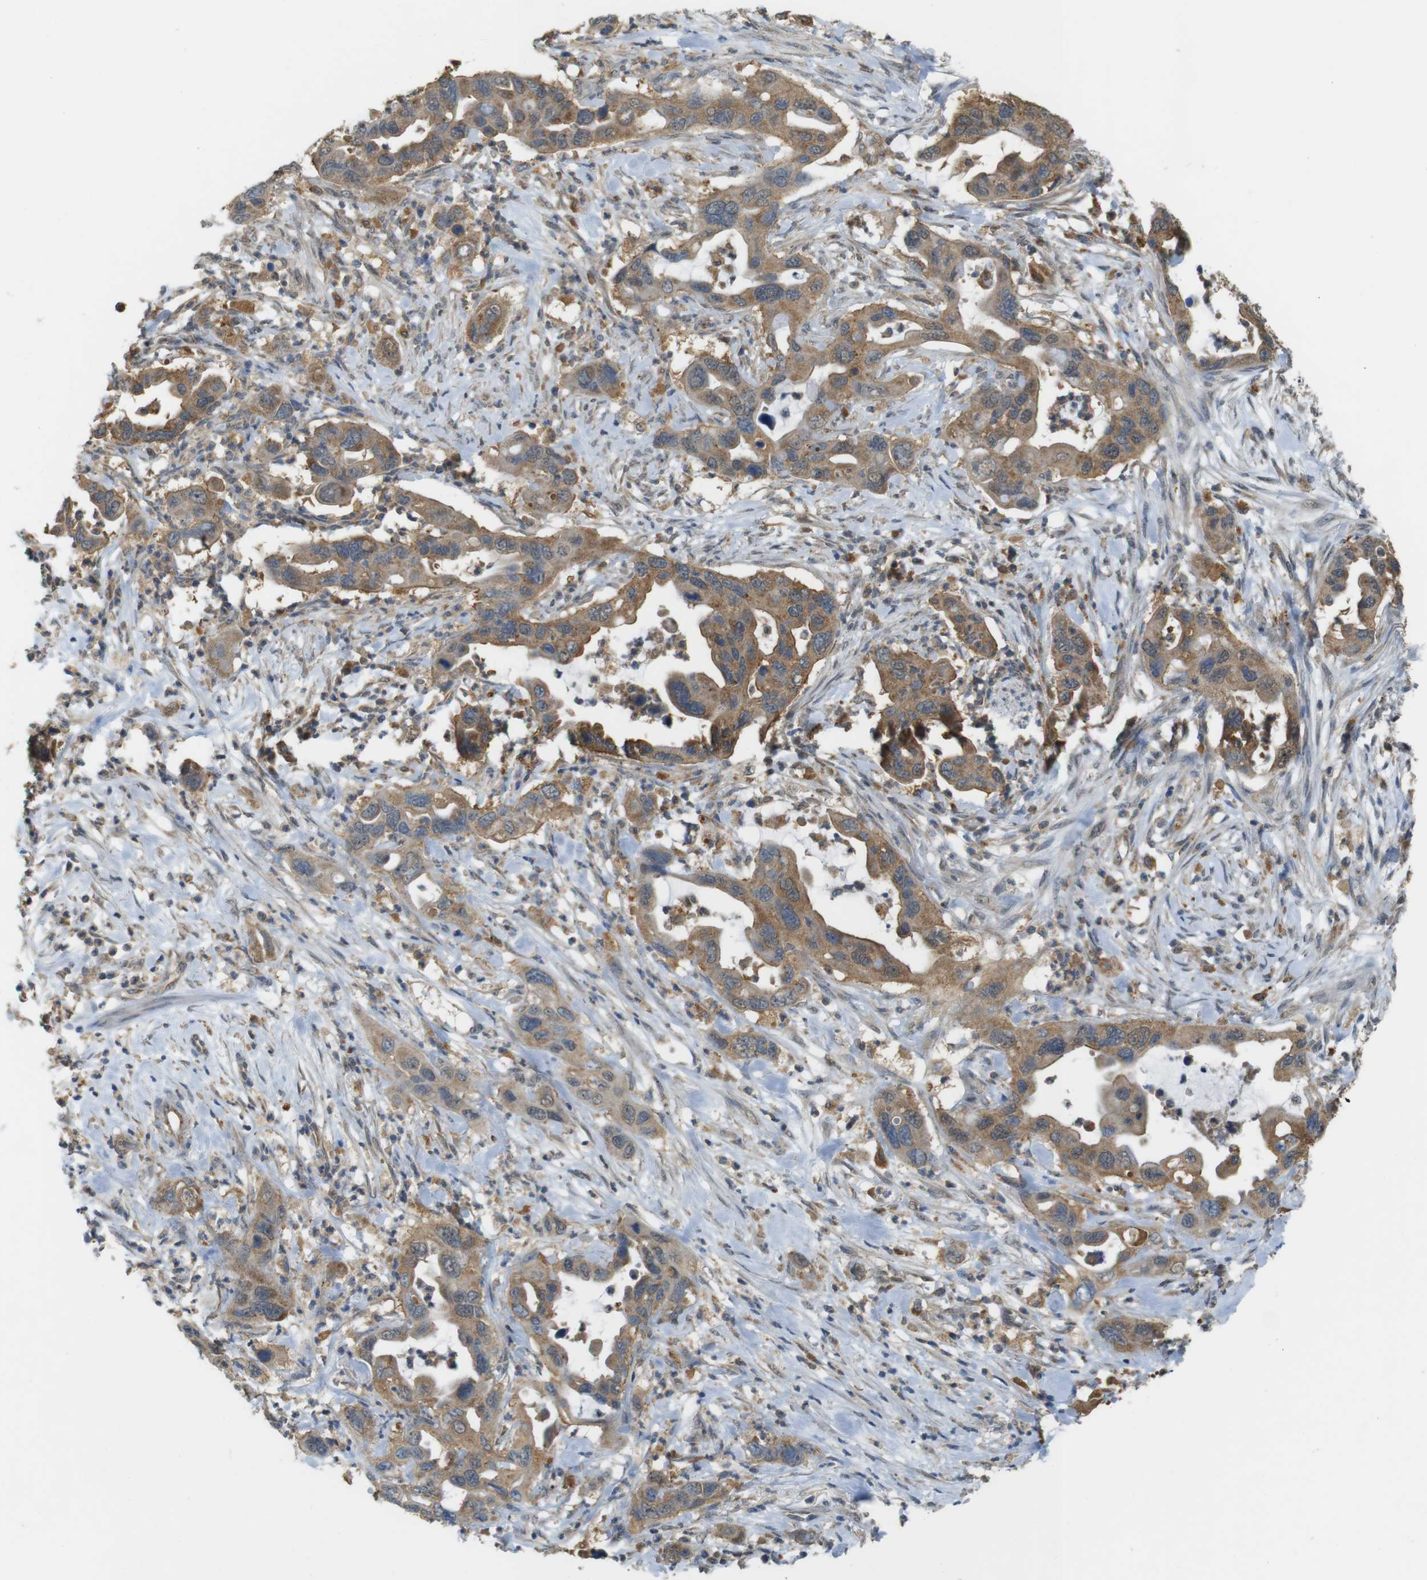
{"staining": {"intensity": "moderate", "quantity": ">75%", "location": "cytoplasmic/membranous"}, "tissue": "pancreatic cancer", "cell_type": "Tumor cells", "image_type": "cancer", "snomed": [{"axis": "morphology", "description": "Adenocarcinoma, NOS"}, {"axis": "topography", "description": "Pancreas"}], "caption": "Immunohistochemical staining of human pancreatic cancer displays moderate cytoplasmic/membranous protein staining in about >75% of tumor cells. (Stains: DAB (3,3'-diaminobenzidine) in brown, nuclei in blue, Microscopy: brightfield microscopy at high magnification).", "gene": "BRI3BP", "patient": {"sex": "female", "age": 71}}